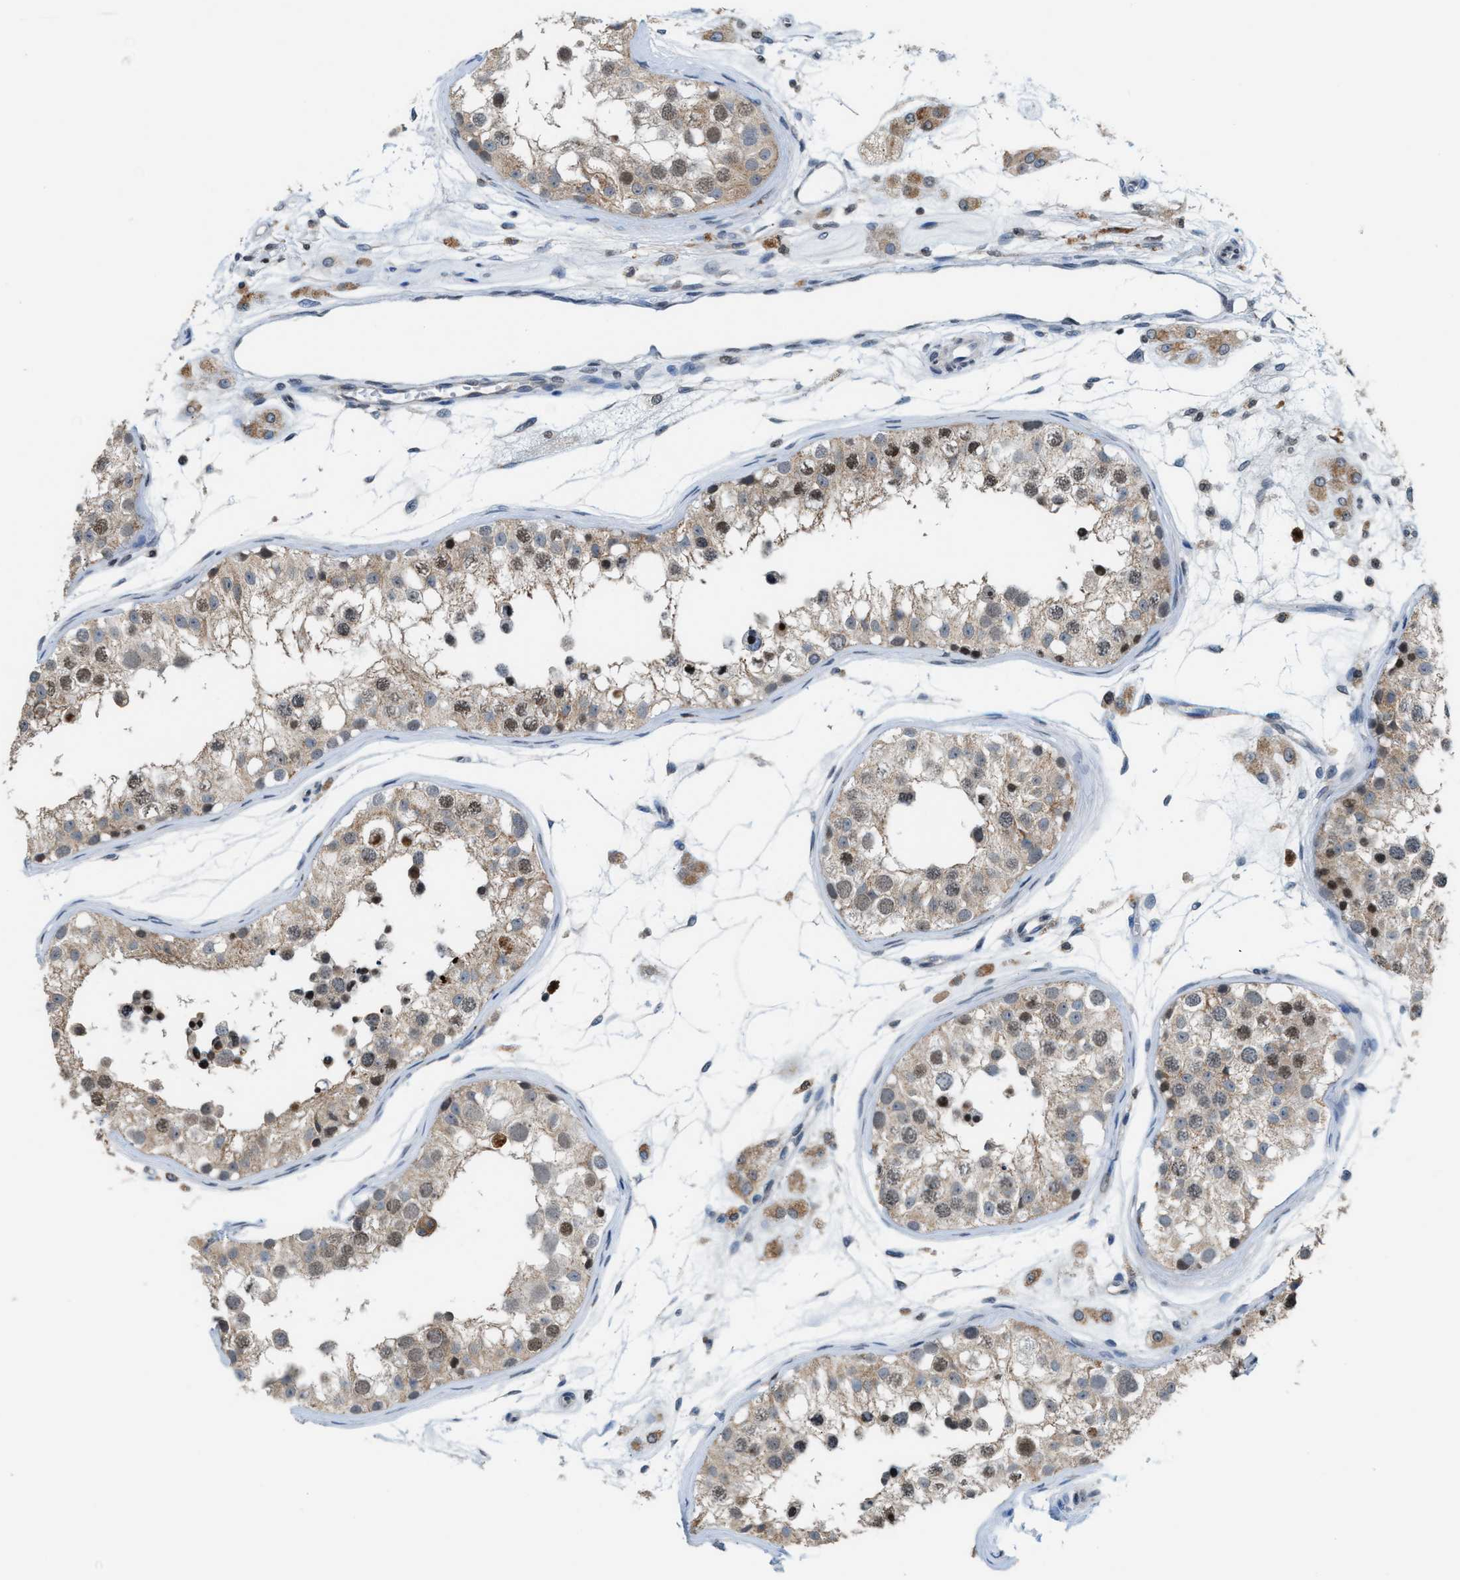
{"staining": {"intensity": "weak", "quantity": ">75%", "location": "cytoplasmic/membranous,nuclear"}, "tissue": "testis", "cell_type": "Cells in seminiferous ducts", "image_type": "normal", "snomed": [{"axis": "morphology", "description": "Normal tissue, NOS"}, {"axis": "morphology", "description": "Adenocarcinoma, metastatic, NOS"}, {"axis": "topography", "description": "Testis"}], "caption": "Normal testis exhibits weak cytoplasmic/membranous,nuclear staining in about >75% of cells in seminiferous ducts (IHC, brightfield microscopy, high magnification)..", "gene": "PRUNE2", "patient": {"sex": "male", "age": 26}}